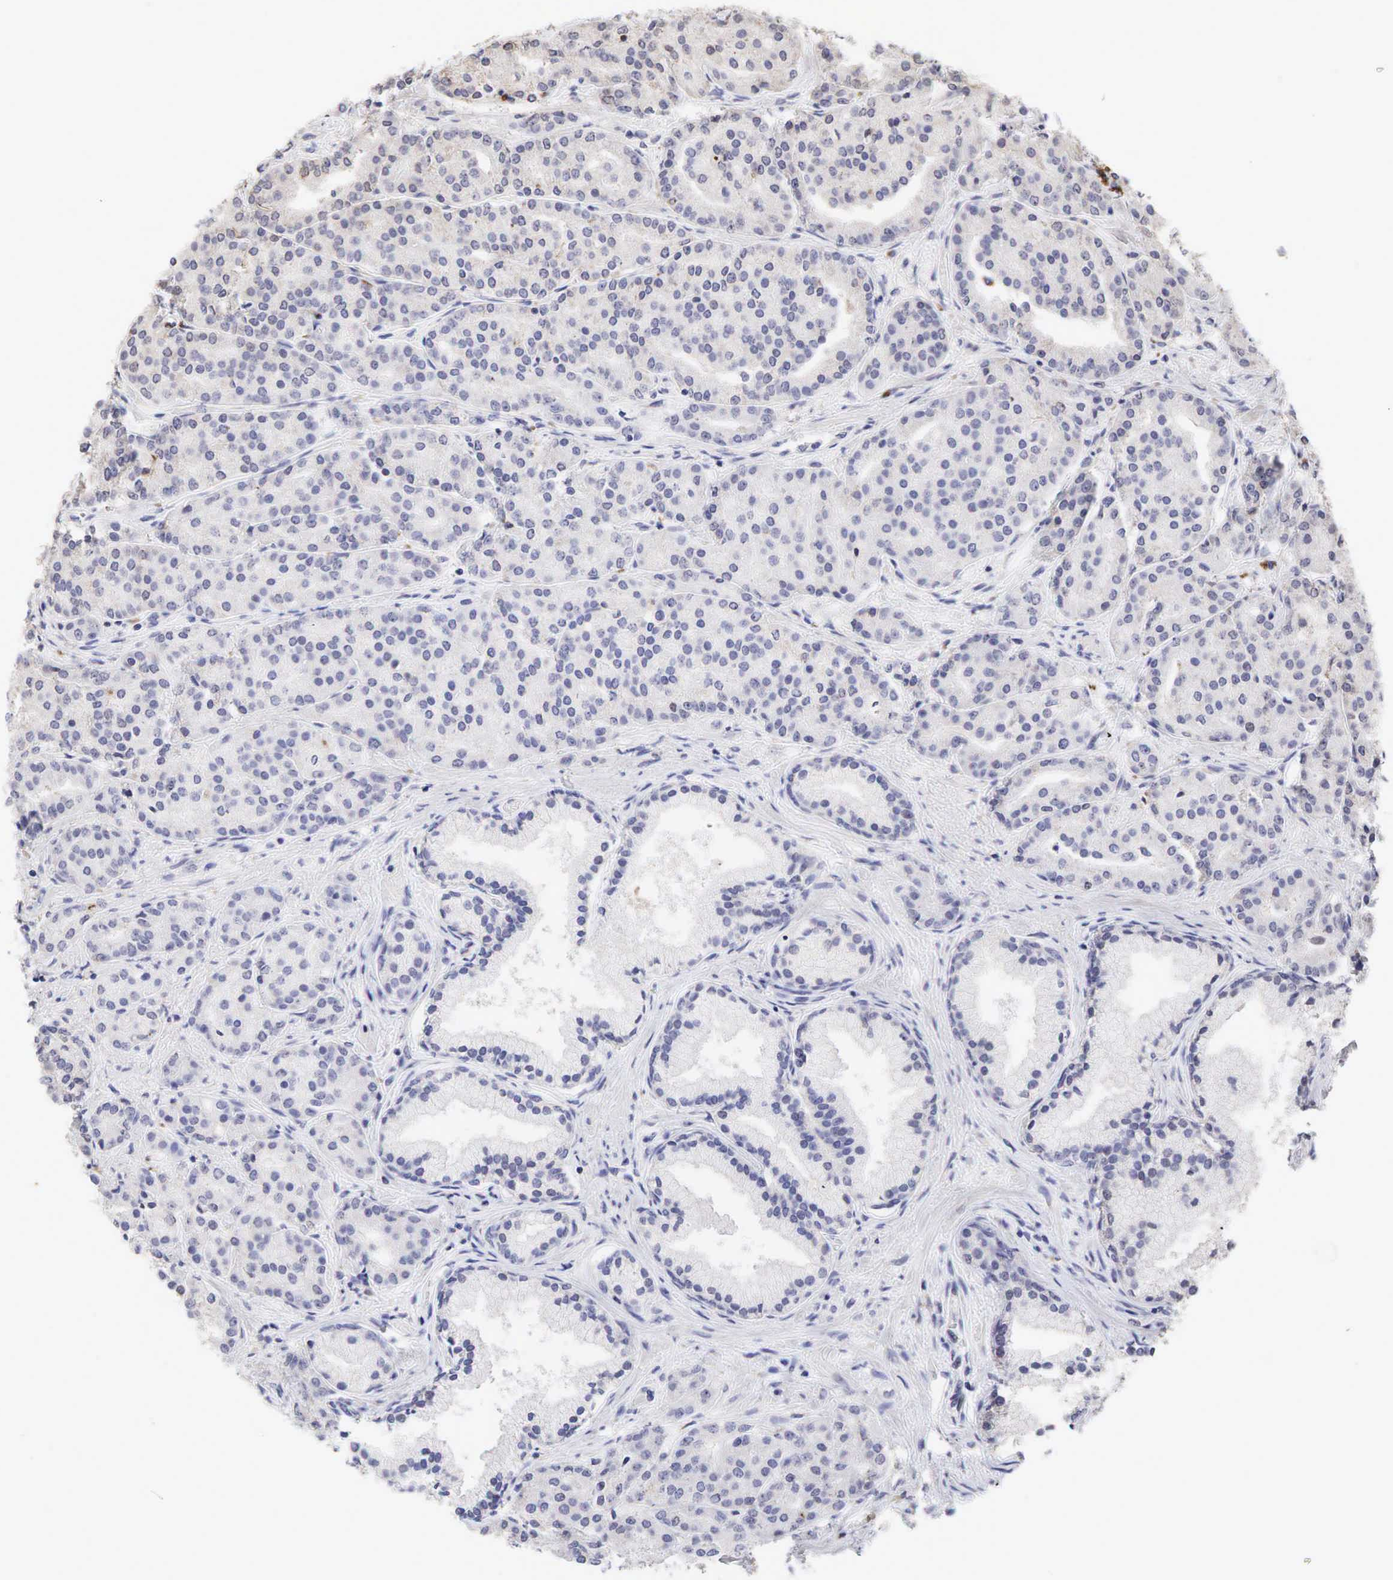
{"staining": {"intensity": "negative", "quantity": "none", "location": "none"}, "tissue": "prostate cancer", "cell_type": "Tumor cells", "image_type": "cancer", "snomed": [{"axis": "morphology", "description": "Adenocarcinoma, High grade"}, {"axis": "topography", "description": "Prostate"}], "caption": "An immunohistochemistry (IHC) photomicrograph of prostate cancer (adenocarcinoma (high-grade)) is shown. There is no staining in tumor cells of prostate cancer (adenocarcinoma (high-grade)). The staining is performed using DAB (3,3'-diaminobenzidine) brown chromogen with nuclei counter-stained in using hematoxylin.", "gene": "DKC1", "patient": {"sex": "male", "age": 64}}